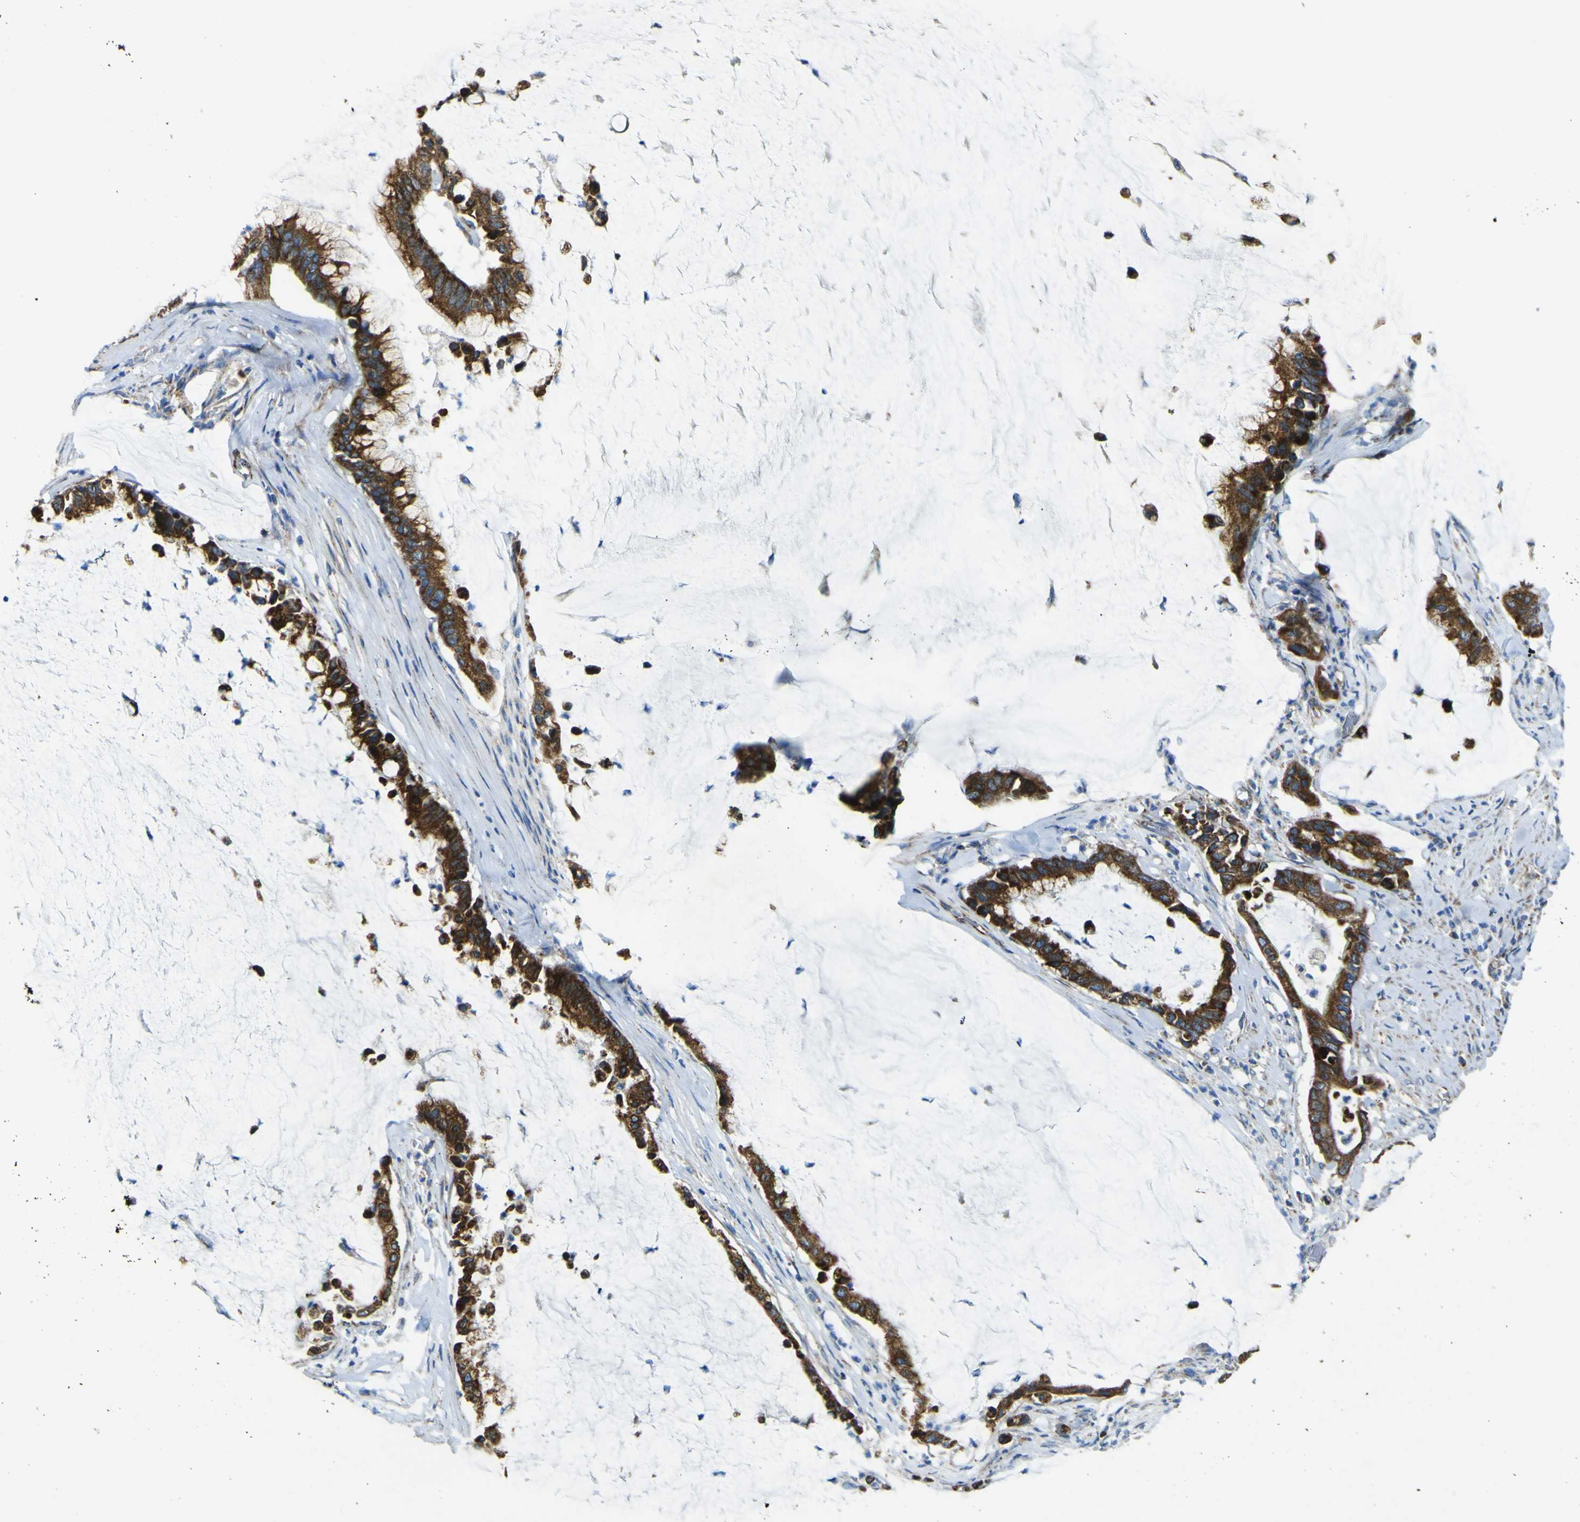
{"staining": {"intensity": "strong", "quantity": ">75%", "location": "cytoplasmic/membranous"}, "tissue": "pancreatic cancer", "cell_type": "Tumor cells", "image_type": "cancer", "snomed": [{"axis": "morphology", "description": "Adenocarcinoma, NOS"}, {"axis": "topography", "description": "Pancreas"}], "caption": "The photomicrograph shows staining of adenocarcinoma (pancreatic), revealing strong cytoplasmic/membranous protein staining (brown color) within tumor cells.", "gene": "ALDH18A1", "patient": {"sex": "male", "age": 41}}